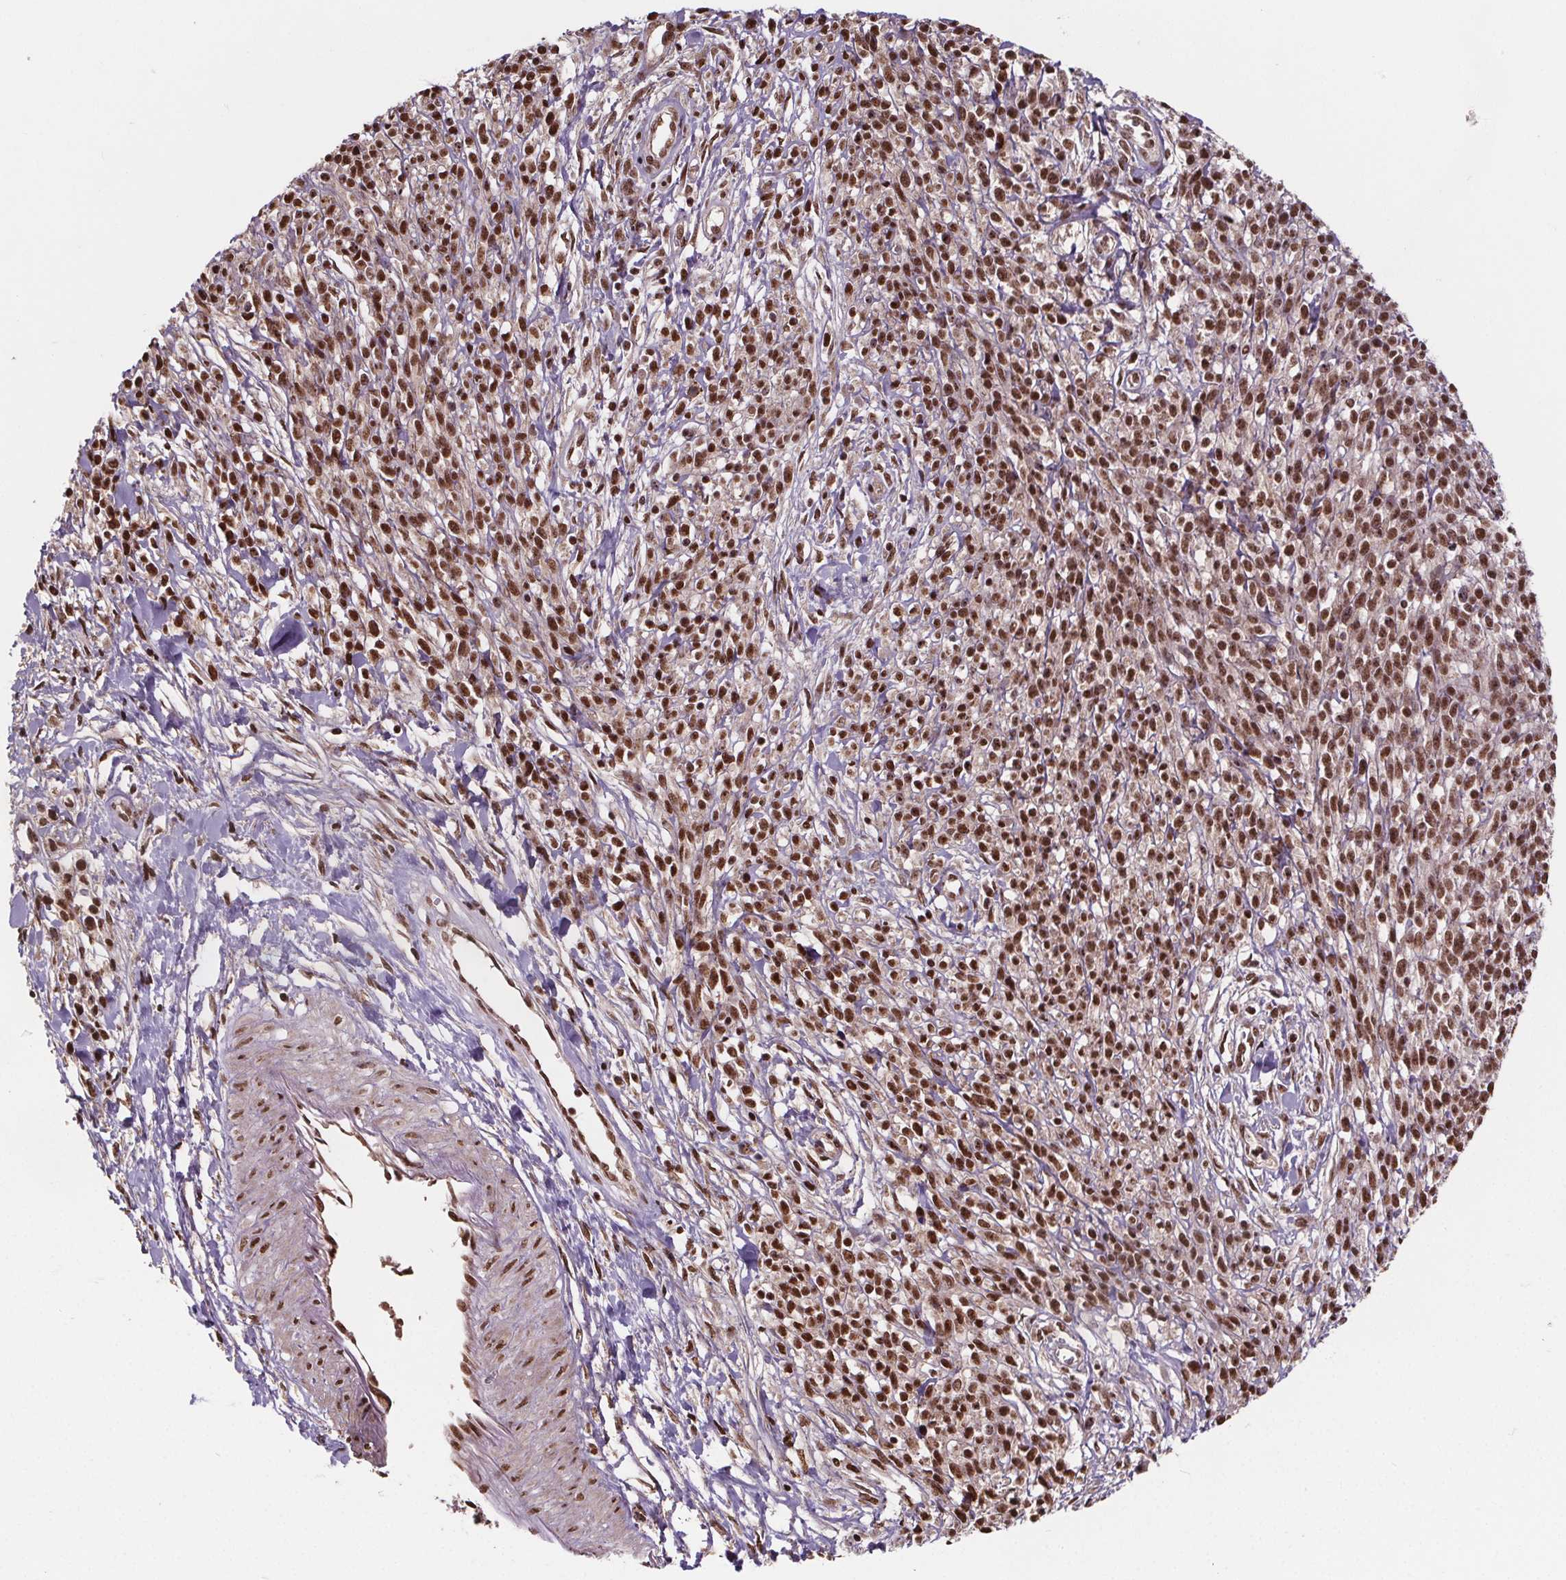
{"staining": {"intensity": "moderate", "quantity": ">75%", "location": "nuclear"}, "tissue": "melanoma", "cell_type": "Tumor cells", "image_type": "cancer", "snomed": [{"axis": "morphology", "description": "Malignant melanoma, NOS"}, {"axis": "topography", "description": "Skin"}, {"axis": "topography", "description": "Skin of trunk"}], "caption": "An IHC micrograph of tumor tissue is shown. Protein staining in brown shows moderate nuclear positivity in malignant melanoma within tumor cells. Nuclei are stained in blue.", "gene": "JARID2", "patient": {"sex": "male", "age": 74}}